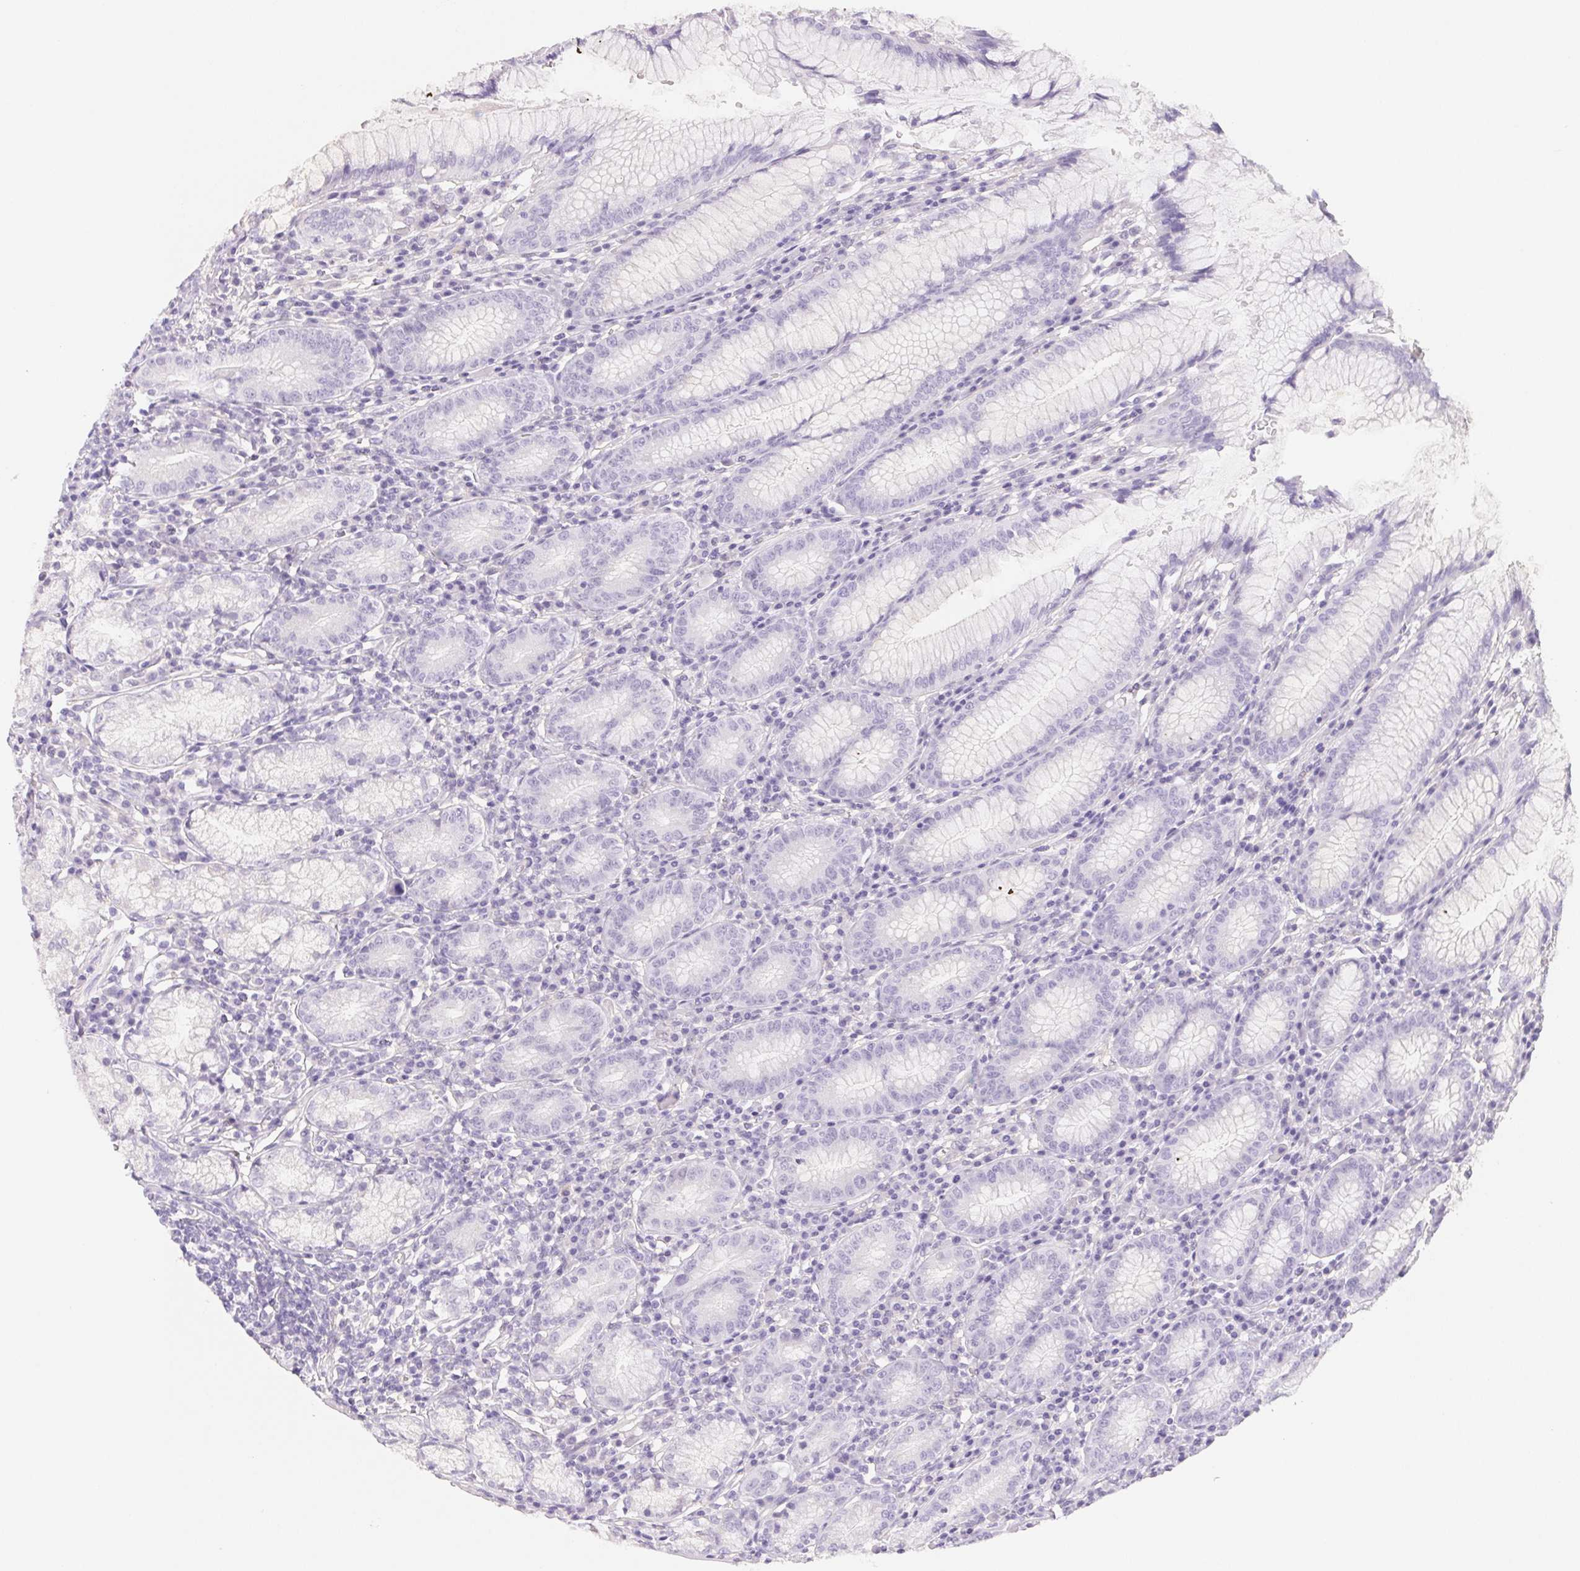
{"staining": {"intensity": "negative", "quantity": "none", "location": "none"}, "tissue": "stomach", "cell_type": "Glandular cells", "image_type": "normal", "snomed": [{"axis": "morphology", "description": "Normal tissue, NOS"}, {"axis": "topography", "description": "Stomach"}], "caption": "Immunohistochemical staining of unremarkable stomach shows no significant expression in glandular cells.", "gene": "CTNND2", "patient": {"sex": "male", "age": 55}}